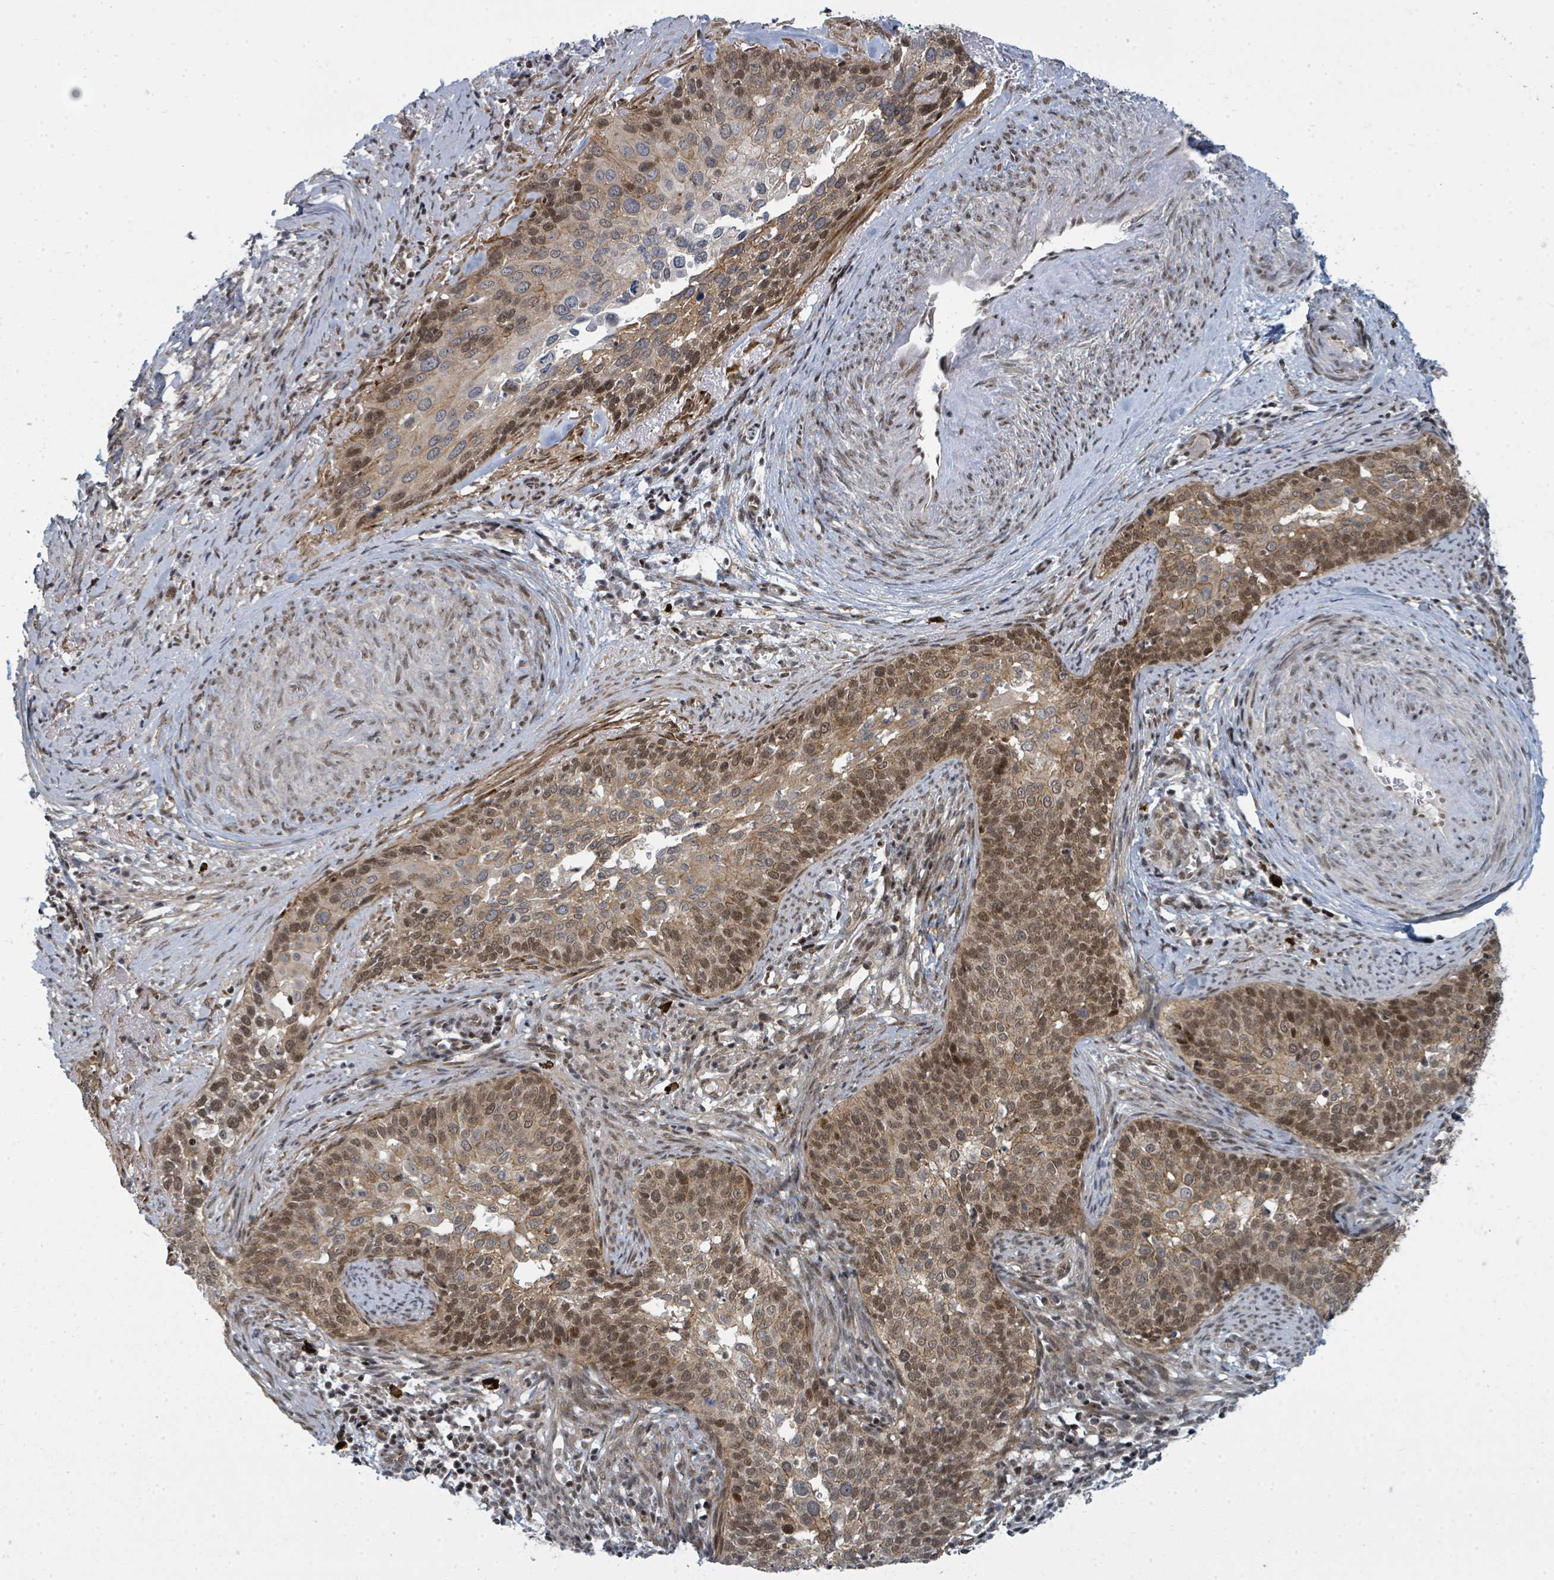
{"staining": {"intensity": "moderate", "quantity": "25%-75%", "location": "nuclear"}, "tissue": "cervical cancer", "cell_type": "Tumor cells", "image_type": "cancer", "snomed": [{"axis": "morphology", "description": "Squamous cell carcinoma, NOS"}, {"axis": "topography", "description": "Cervix"}], "caption": "There is medium levels of moderate nuclear staining in tumor cells of cervical cancer (squamous cell carcinoma), as demonstrated by immunohistochemical staining (brown color).", "gene": "PSMG2", "patient": {"sex": "female", "age": 44}}